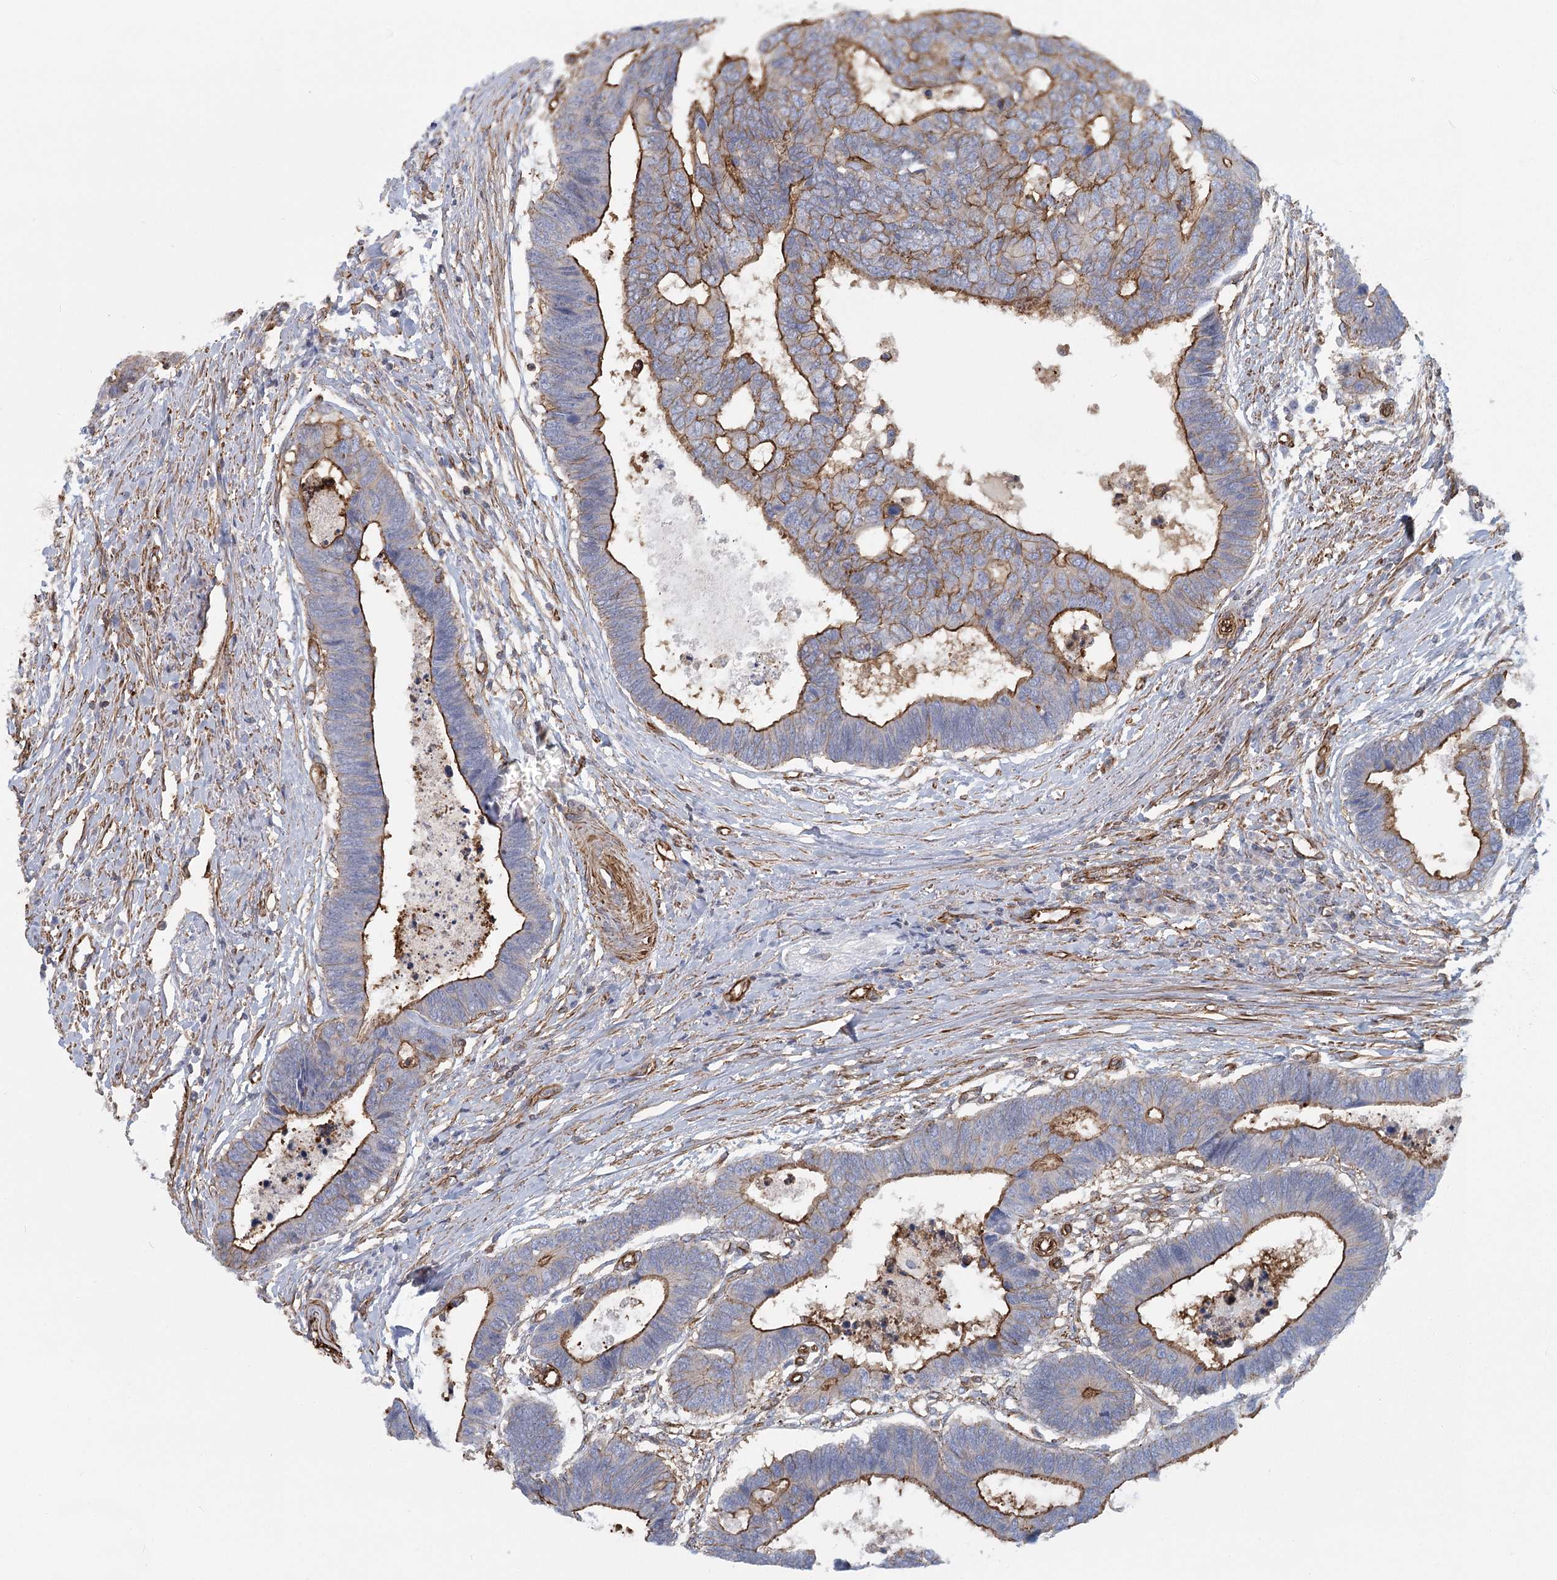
{"staining": {"intensity": "moderate", "quantity": ">75%", "location": "cytoplasmic/membranous"}, "tissue": "colorectal cancer", "cell_type": "Tumor cells", "image_type": "cancer", "snomed": [{"axis": "morphology", "description": "Adenocarcinoma, NOS"}, {"axis": "topography", "description": "Rectum"}], "caption": "Human colorectal adenocarcinoma stained for a protein (brown) exhibits moderate cytoplasmic/membranous positive expression in approximately >75% of tumor cells.", "gene": "IFT46", "patient": {"sex": "male", "age": 84}}